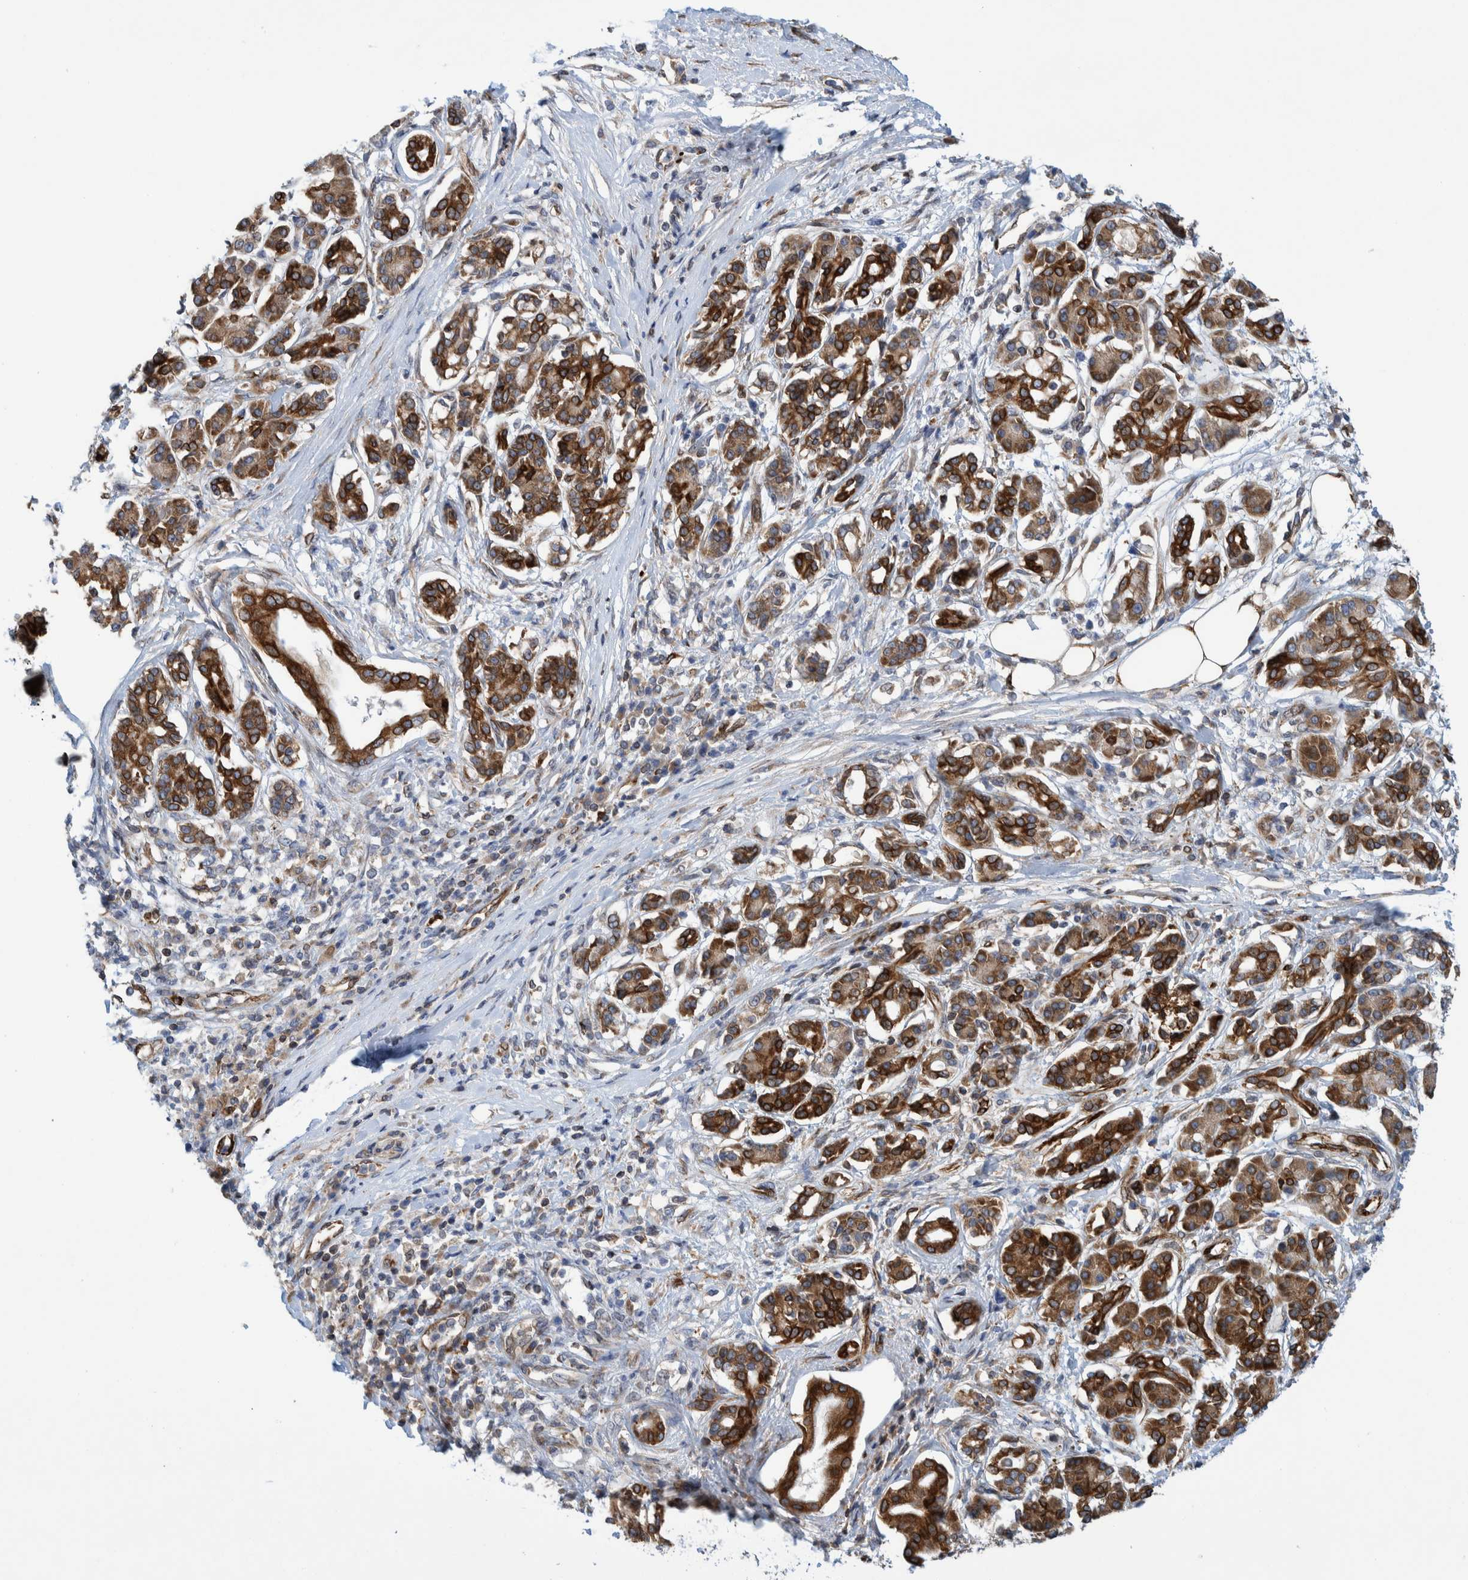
{"staining": {"intensity": "strong", "quantity": ">75%", "location": "cytoplasmic/membranous"}, "tissue": "pancreatic cancer", "cell_type": "Tumor cells", "image_type": "cancer", "snomed": [{"axis": "morphology", "description": "Adenocarcinoma, NOS"}, {"axis": "topography", "description": "Pancreas"}], "caption": "Human pancreatic adenocarcinoma stained with a protein marker demonstrates strong staining in tumor cells.", "gene": "THEM6", "patient": {"sex": "female", "age": 56}}